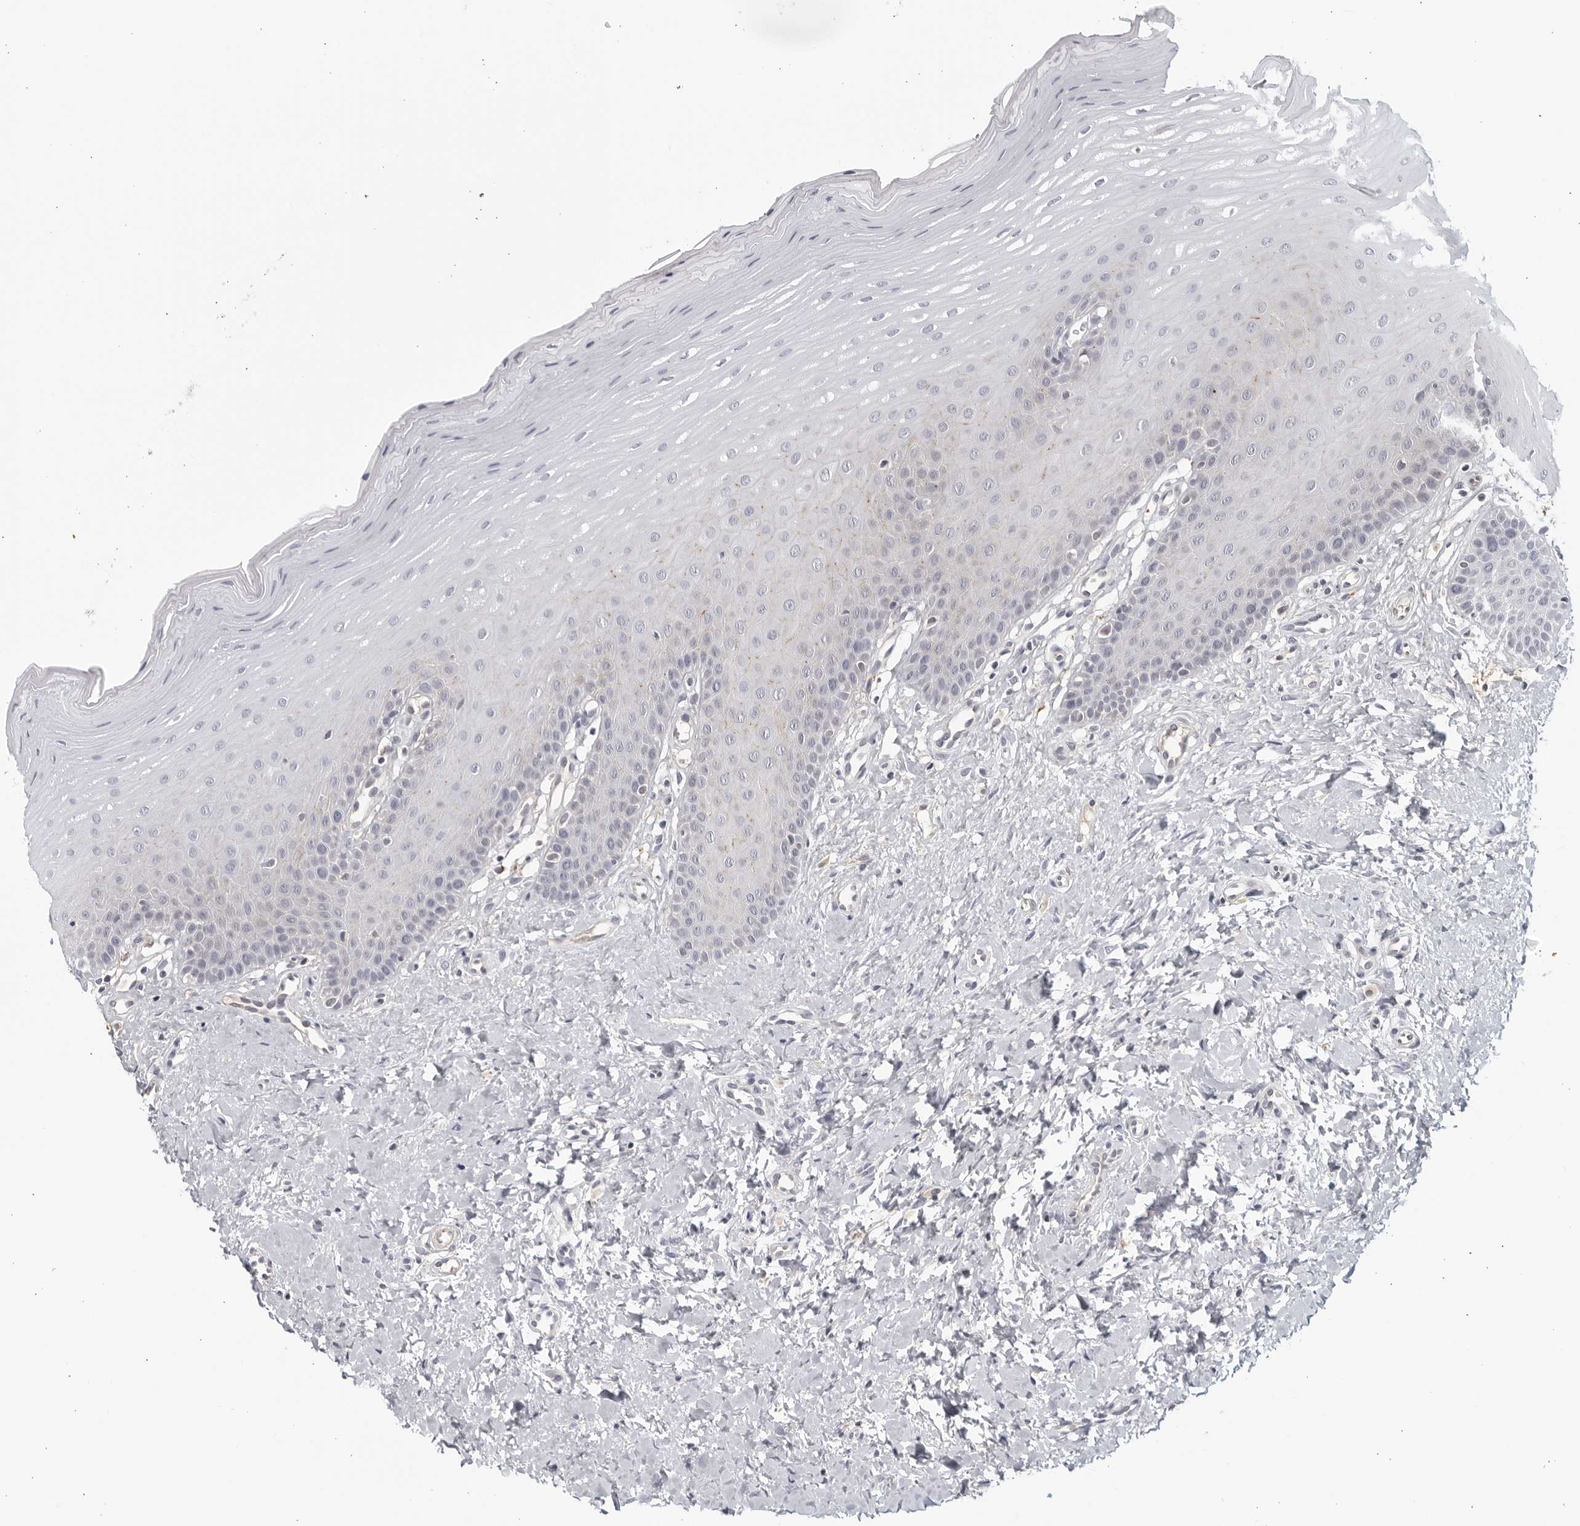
{"staining": {"intensity": "negative", "quantity": "none", "location": "none"}, "tissue": "oral mucosa", "cell_type": "Squamous epithelial cells", "image_type": "normal", "snomed": [{"axis": "morphology", "description": "Normal tissue, NOS"}, {"axis": "topography", "description": "Oral tissue"}], "caption": "Oral mucosa was stained to show a protein in brown. There is no significant expression in squamous epithelial cells. (Stains: DAB (3,3'-diaminobenzidine) IHC with hematoxylin counter stain, Microscopy: brightfield microscopy at high magnification).", "gene": "STRADB", "patient": {"sex": "female", "age": 39}}